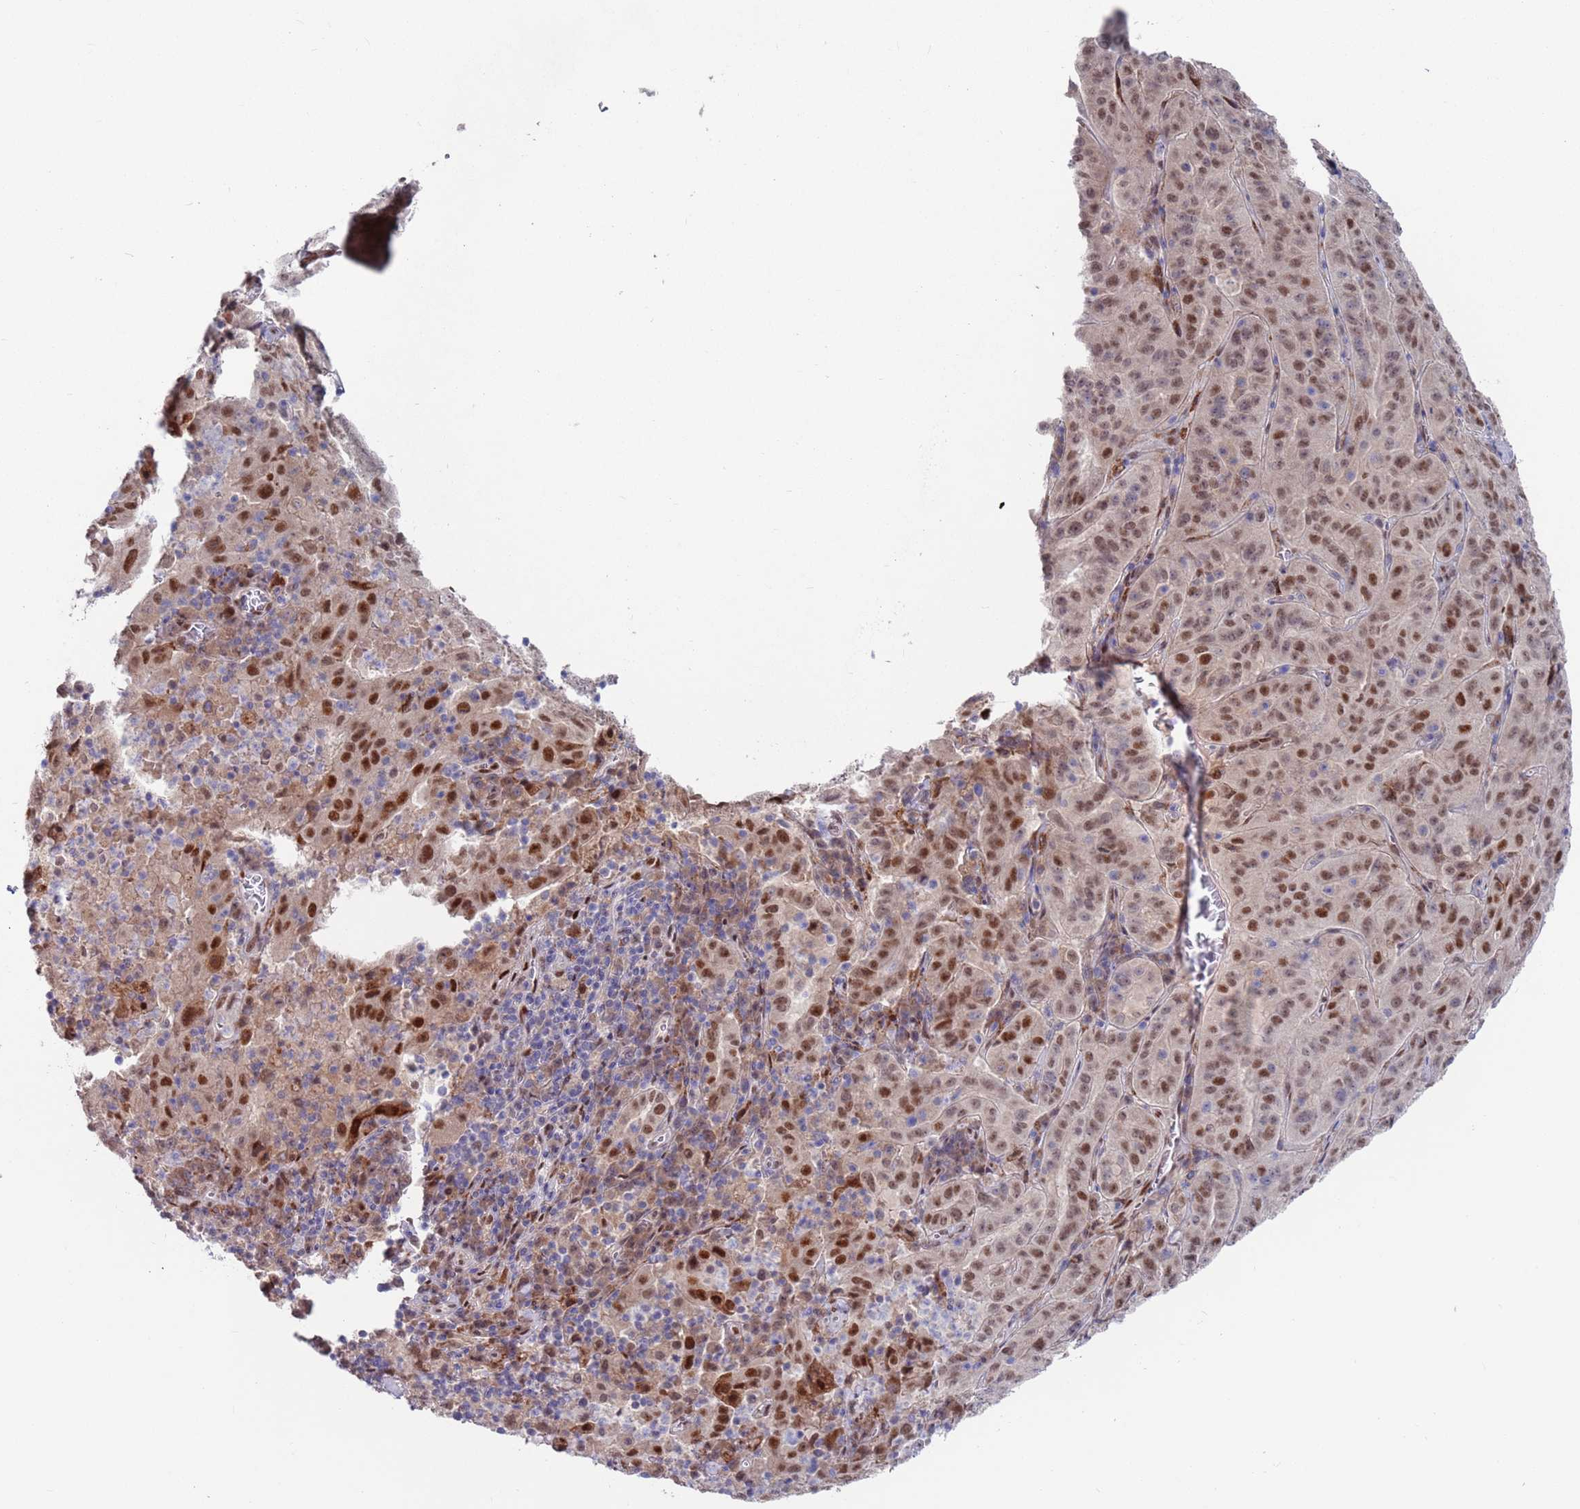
{"staining": {"intensity": "moderate", "quantity": ">75%", "location": "nuclear"}, "tissue": "pancreatic cancer", "cell_type": "Tumor cells", "image_type": "cancer", "snomed": [{"axis": "morphology", "description": "Adenocarcinoma, NOS"}, {"axis": "topography", "description": "Pancreas"}], "caption": "IHC of pancreatic adenocarcinoma shows medium levels of moderate nuclear positivity in approximately >75% of tumor cells. (brown staining indicates protein expression, while blue staining denotes nuclei).", "gene": "FBXO27", "patient": {"sex": "male", "age": 63}}